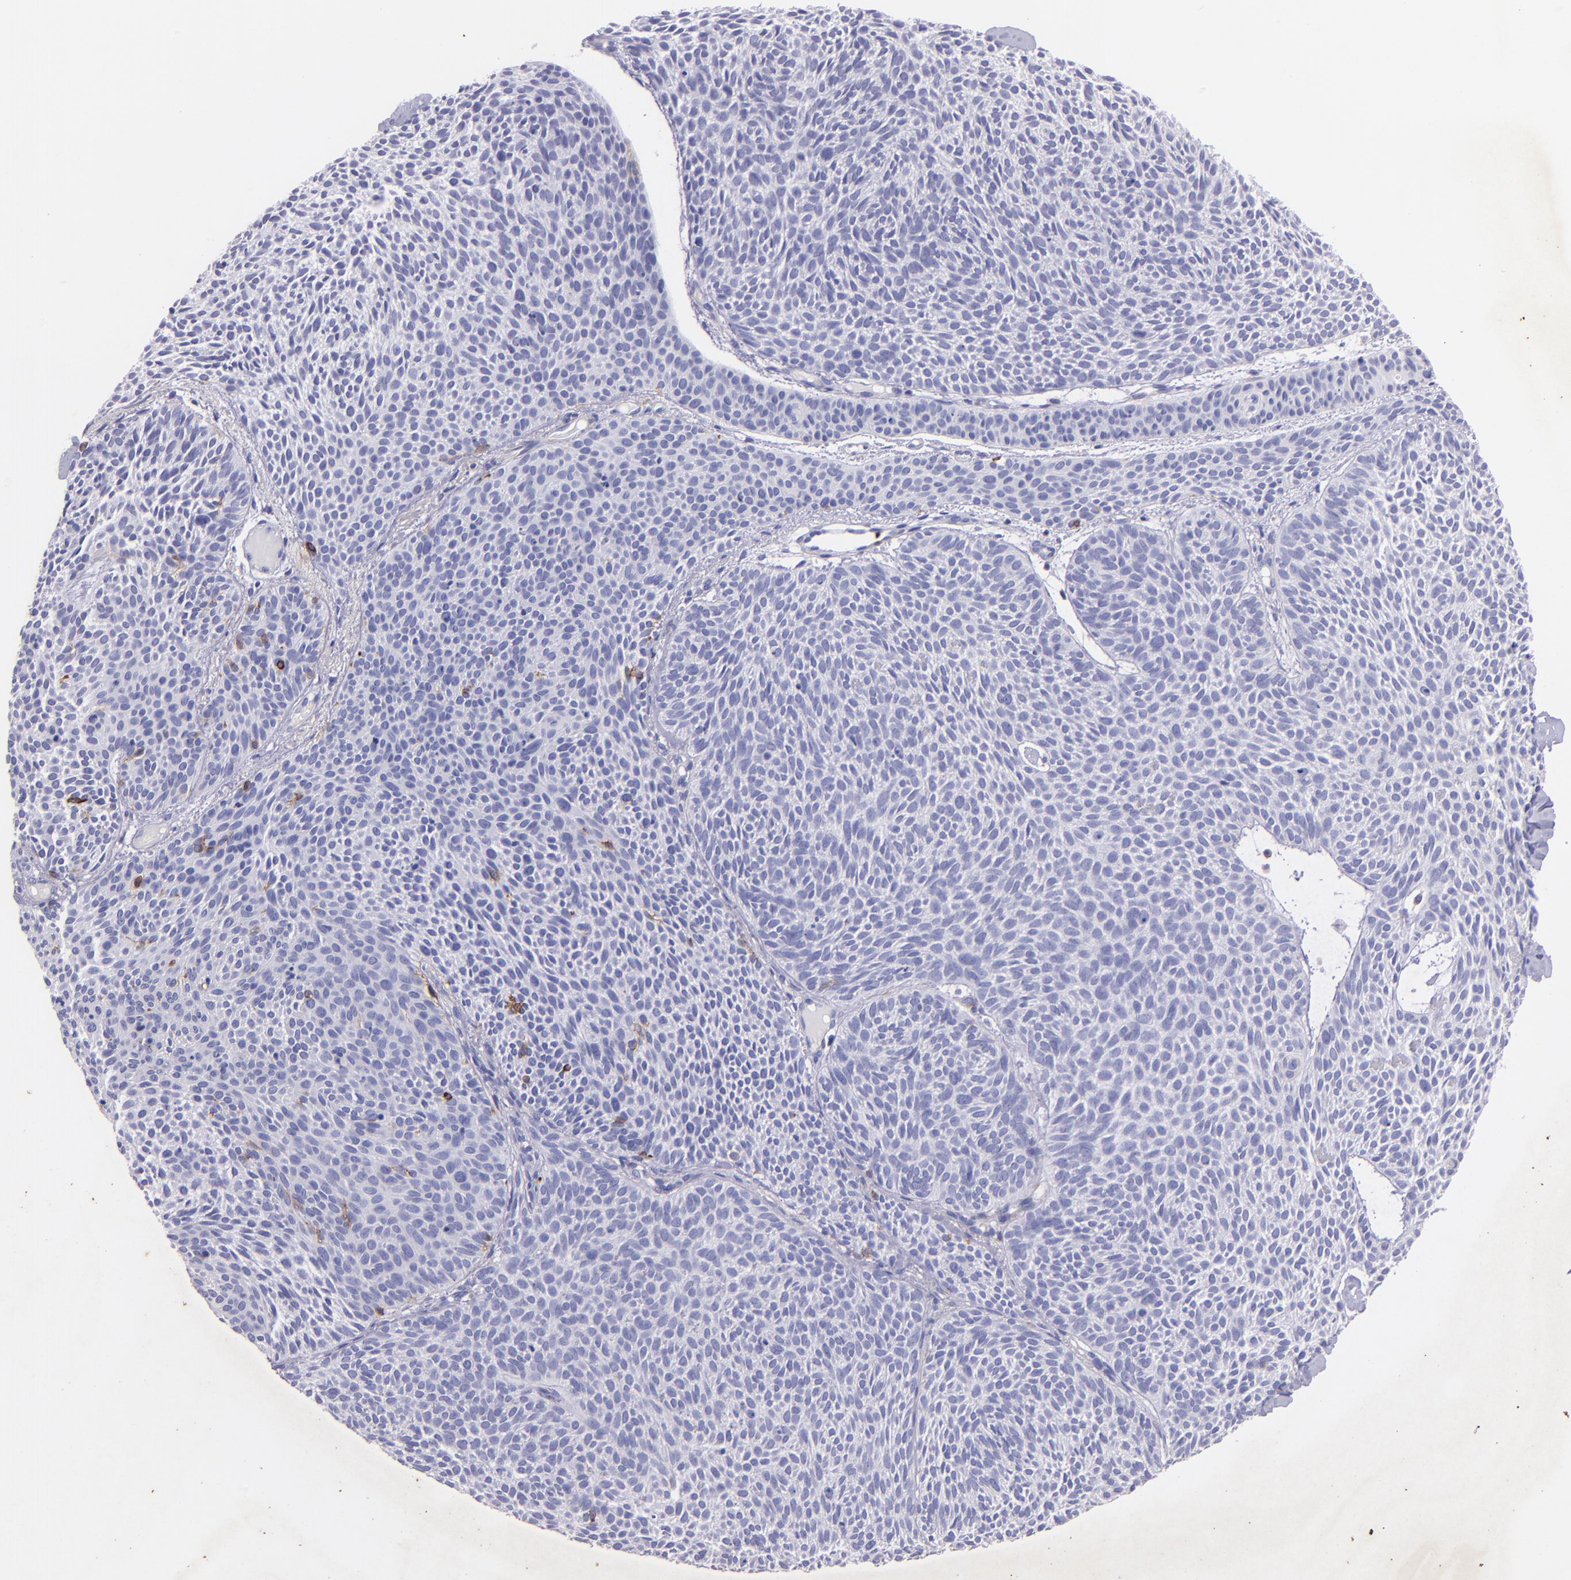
{"staining": {"intensity": "moderate", "quantity": "<25%", "location": "cytoplasmic/membranous"}, "tissue": "skin cancer", "cell_type": "Tumor cells", "image_type": "cancer", "snomed": [{"axis": "morphology", "description": "Basal cell carcinoma"}, {"axis": "topography", "description": "Skin"}], "caption": "This photomicrograph exhibits skin cancer stained with immunohistochemistry to label a protein in brown. The cytoplasmic/membranous of tumor cells show moderate positivity for the protein. Nuclei are counter-stained blue.", "gene": "RET", "patient": {"sex": "male", "age": 84}}